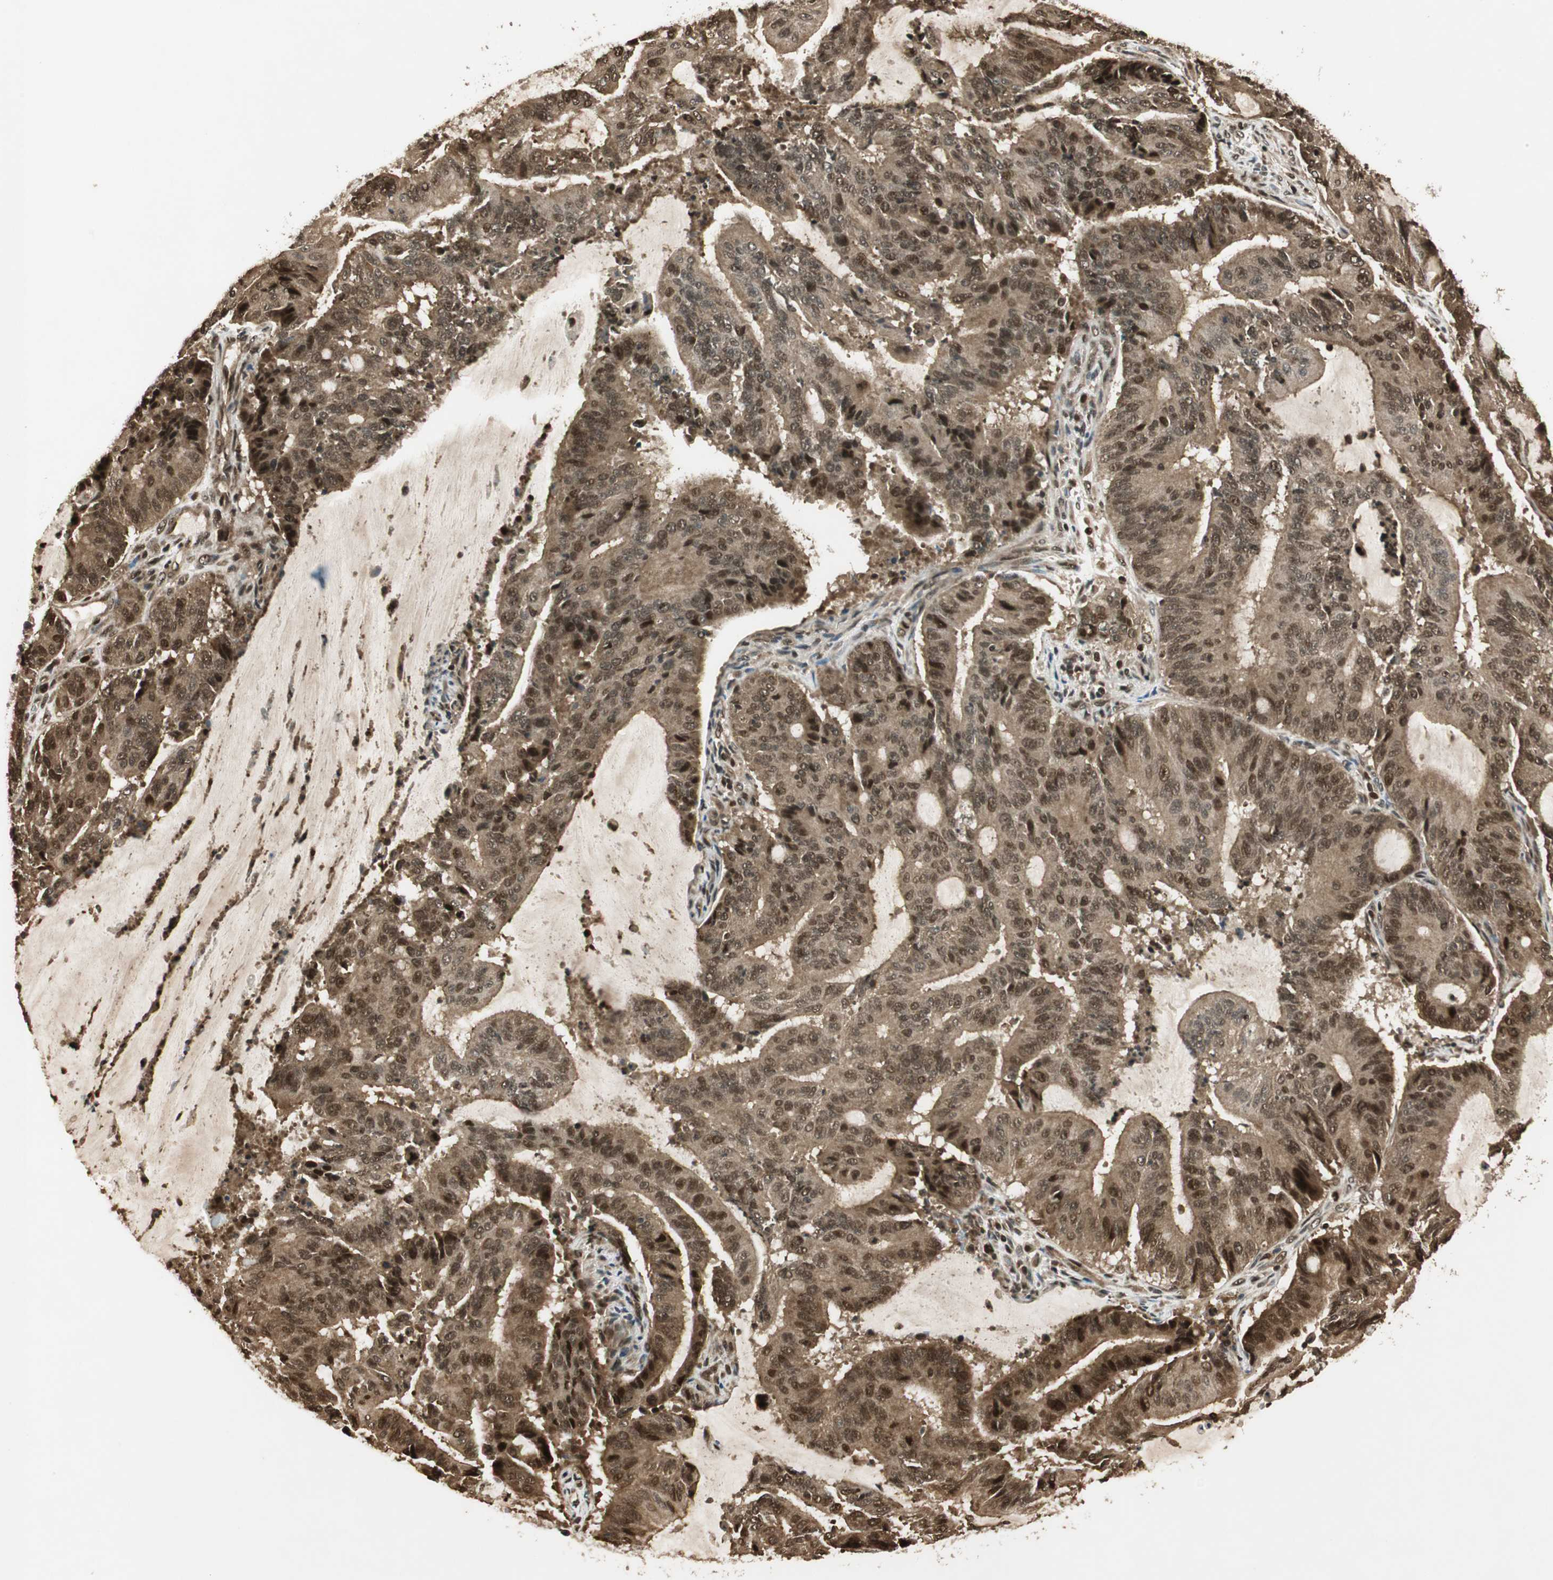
{"staining": {"intensity": "strong", "quantity": ">75%", "location": "cytoplasmic/membranous,nuclear"}, "tissue": "liver cancer", "cell_type": "Tumor cells", "image_type": "cancer", "snomed": [{"axis": "morphology", "description": "Cholangiocarcinoma"}, {"axis": "topography", "description": "Liver"}], "caption": "Immunohistochemical staining of liver cholangiocarcinoma displays high levels of strong cytoplasmic/membranous and nuclear expression in about >75% of tumor cells. Ihc stains the protein of interest in brown and the nuclei are stained blue.", "gene": "RPA3", "patient": {"sex": "female", "age": 73}}